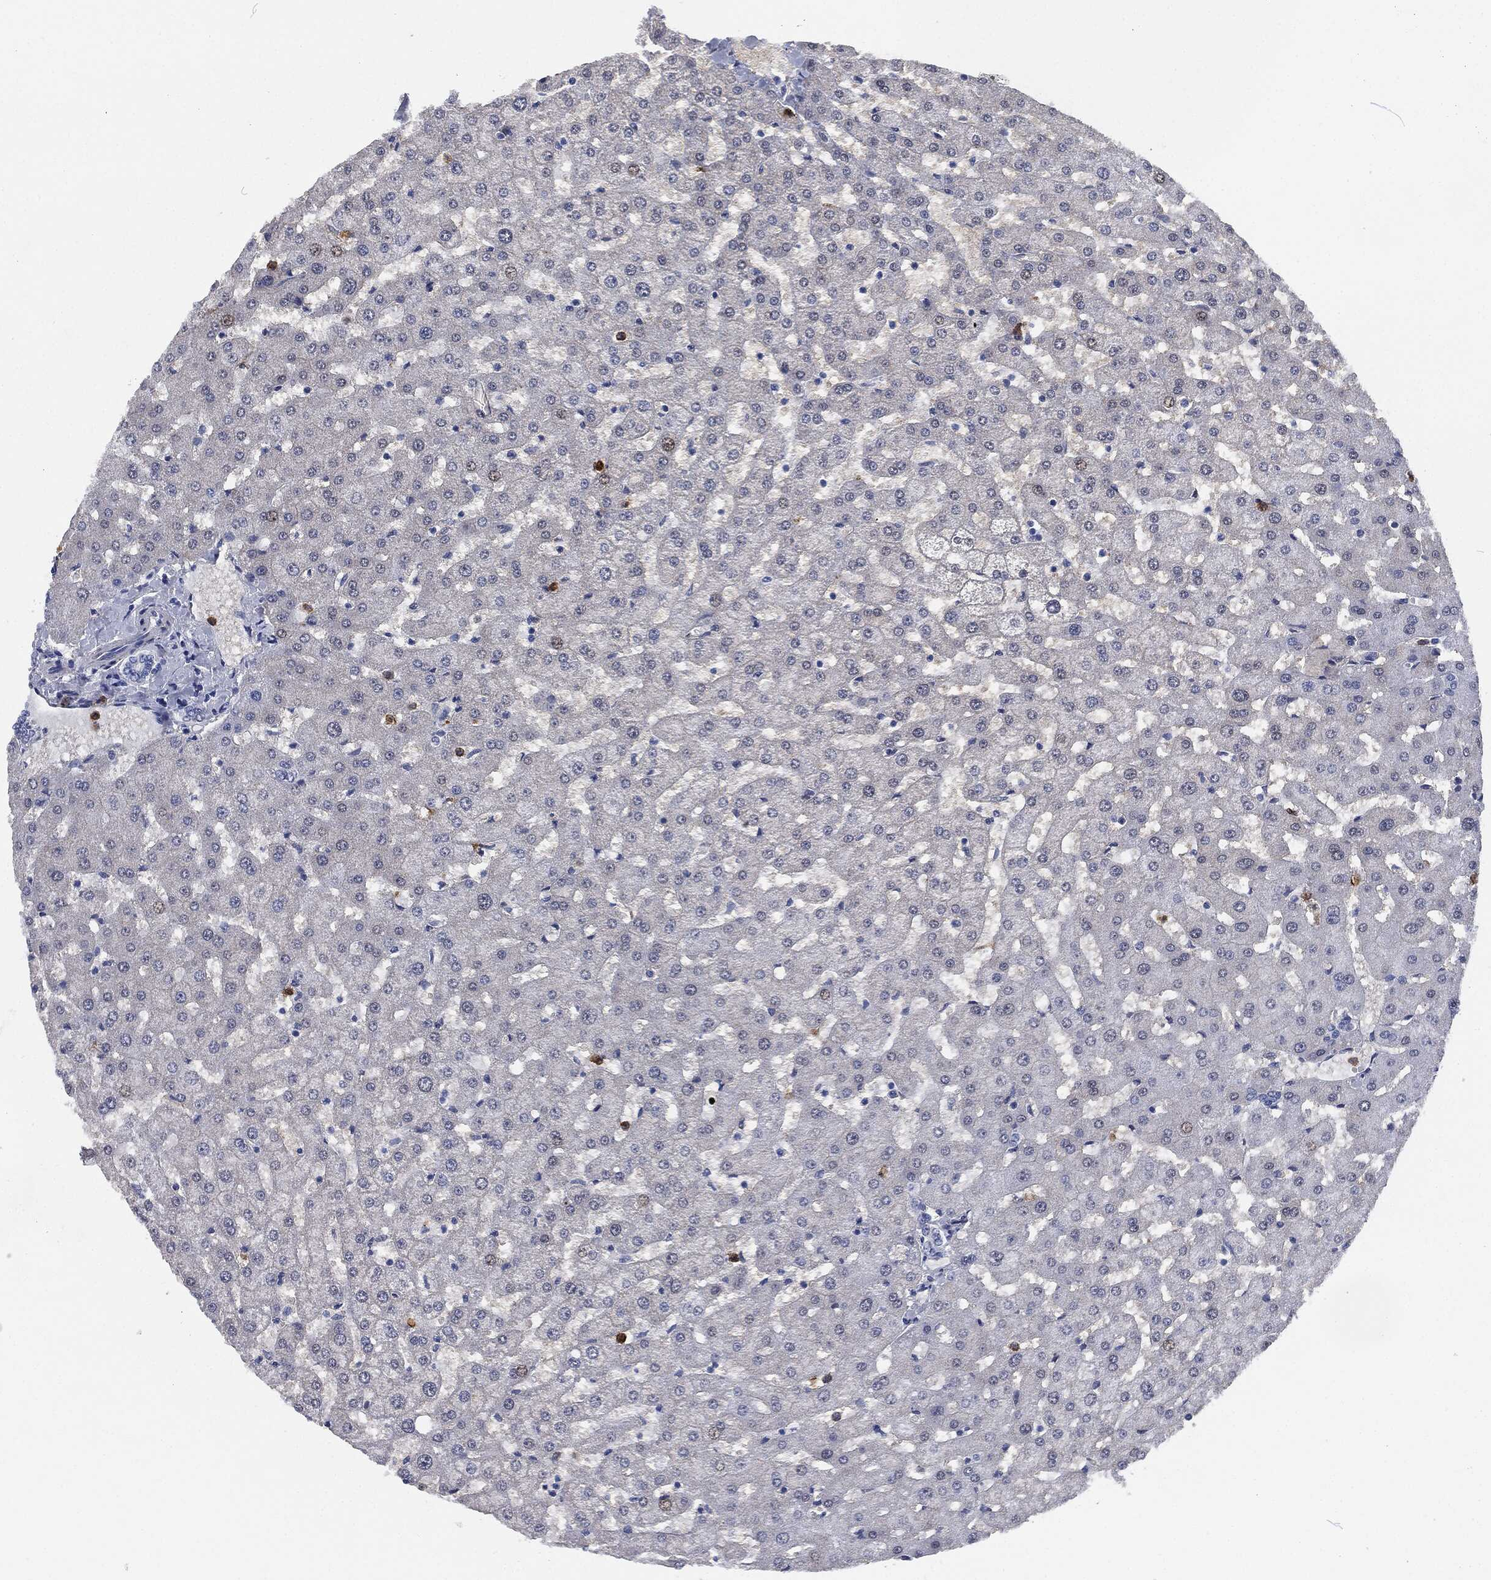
{"staining": {"intensity": "negative", "quantity": "none", "location": "none"}, "tissue": "liver", "cell_type": "Cholangiocytes", "image_type": "normal", "snomed": [{"axis": "morphology", "description": "Normal tissue, NOS"}, {"axis": "topography", "description": "Liver"}], "caption": "Immunohistochemistry (IHC) of unremarkable human liver demonstrates no staining in cholangiocytes. (DAB (3,3'-diaminobenzidine) immunohistochemistry with hematoxylin counter stain).", "gene": "MPO", "patient": {"sex": "female", "age": 50}}